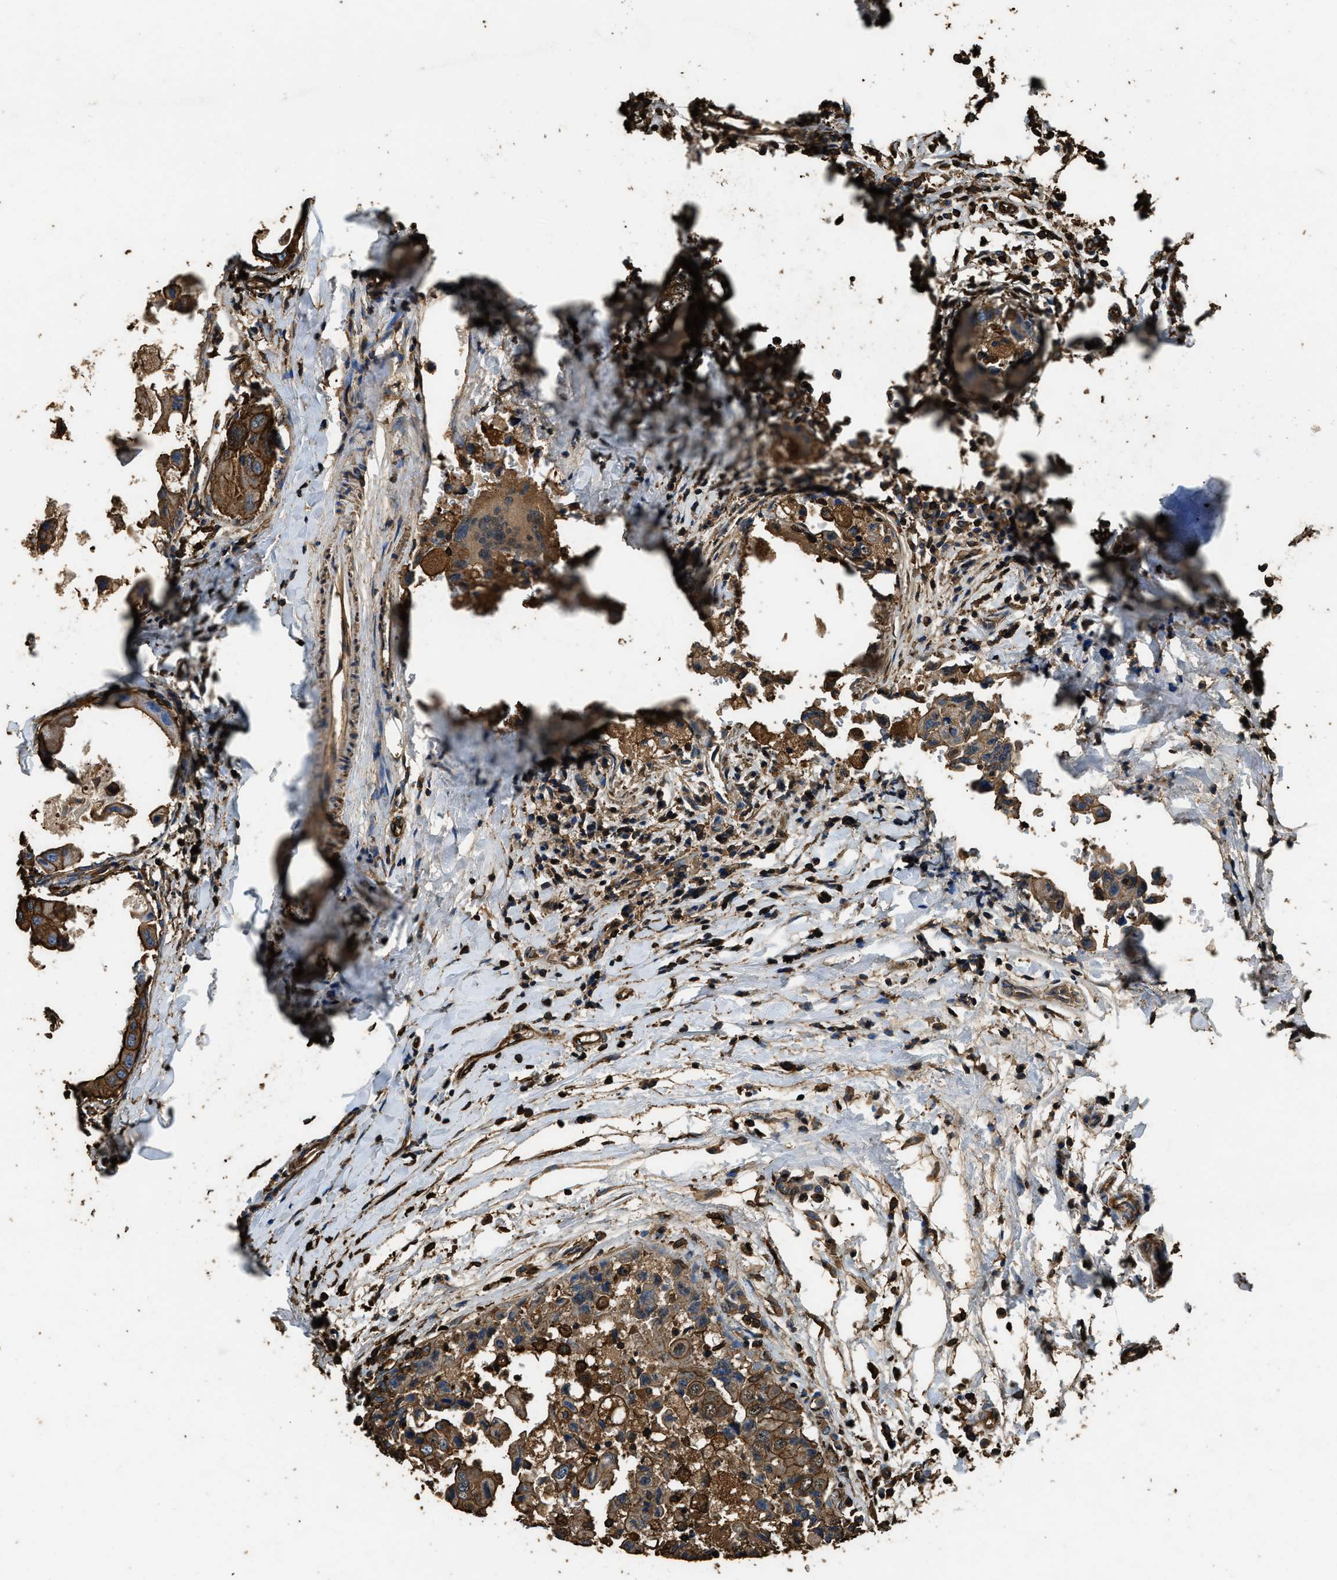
{"staining": {"intensity": "moderate", "quantity": ">75%", "location": "cytoplasmic/membranous"}, "tissue": "breast cancer", "cell_type": "Tumor cells", "image_type": "cancer", "snomed": [{"axis": "morphology", "description": "Duct carcinoma"}, {"axis": "topography", "description": "Breast"}], "caption": "Protein staining reveals moderate cytoplasmic/membranous expression in about >75% of tumor cells in breast cancer.", "gene": "ACCS", "patient": {"sex": "female", "age": 27}}